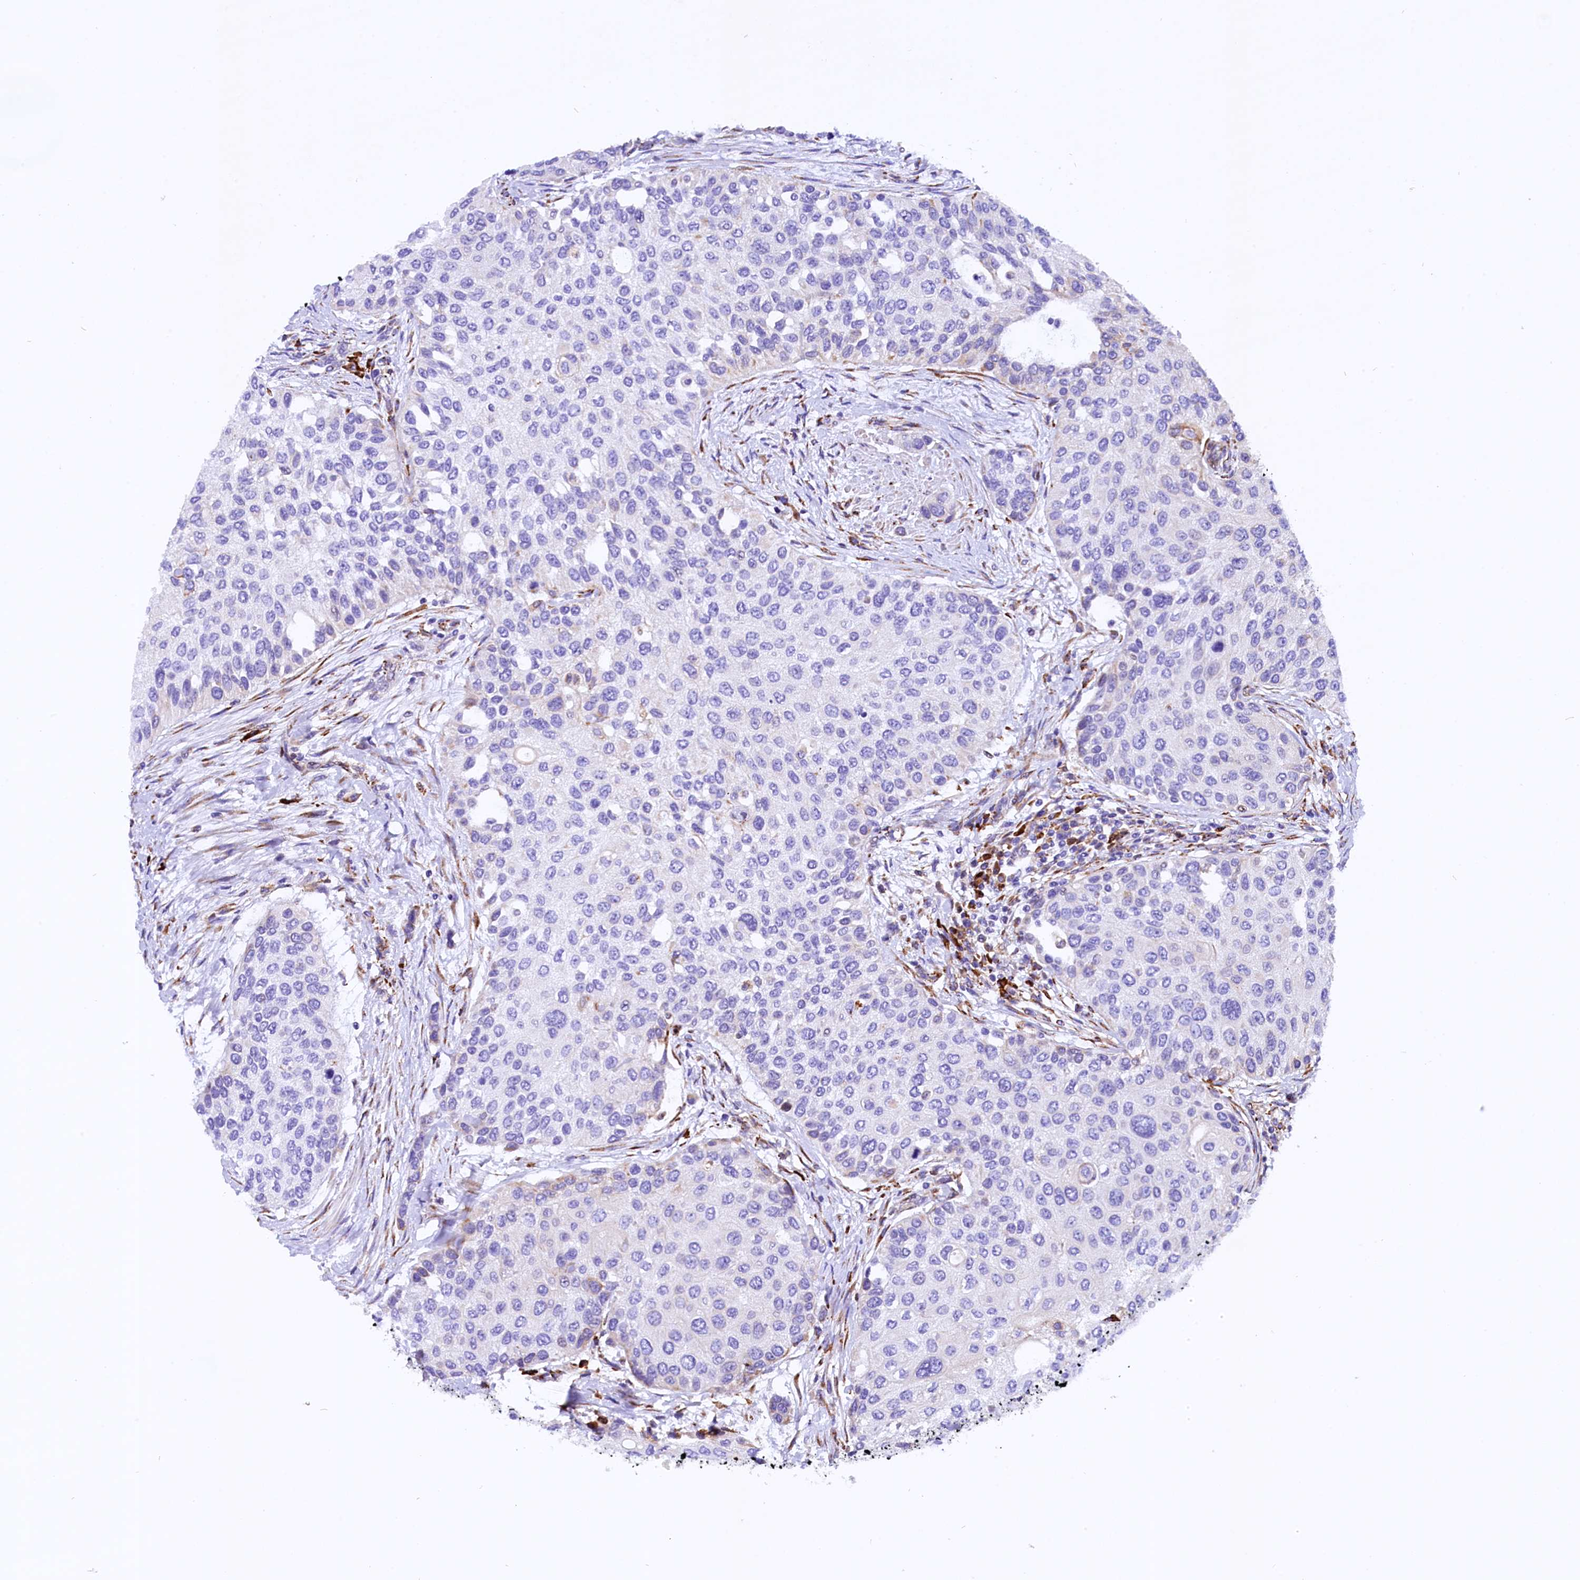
{"staining": {"intensity": "negative", "quantity": "none", "location": "none"}, "tissue": "urothelial cancer", "cell_type": "Tumor cells", "image_type": "cancer", "snomed": [{"axis": "morphology", "description": "Normal tissue, NOS"}, {"axis": "morphology", "description": "Urothelial carcinoma, High grade"}, {"axis": "topography", "description": "Vascular tissue"}, {"axis": "topography", "description": "Urinary bladder"}], "caption": "This is an immunohistochemistry (IHC) micrograph of human urothelial cancer. There is no staining in tumor cells.", "gene": "CMTR2", "patient": {"sex": "female", "age": 56}}